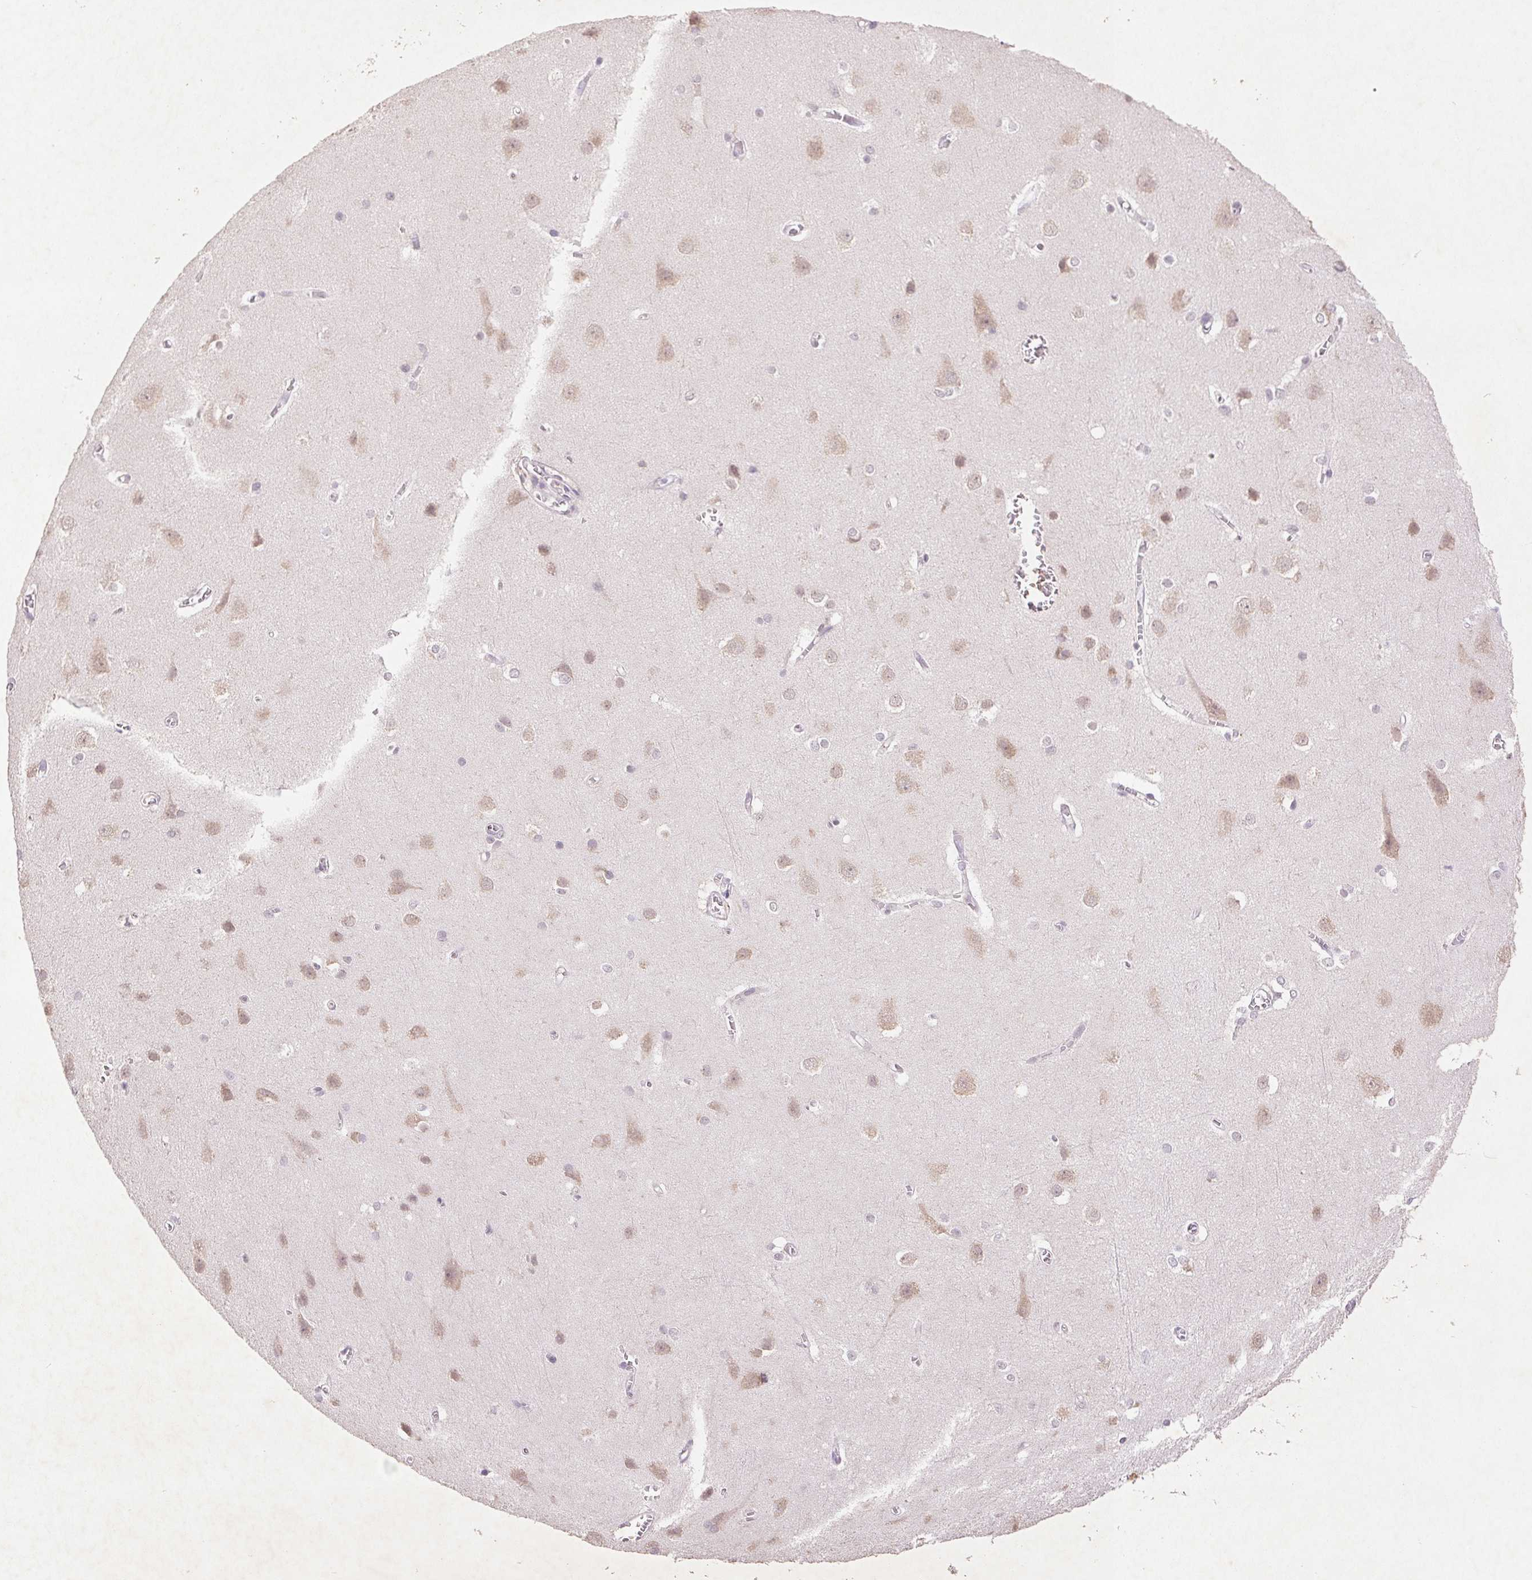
{"staining": {"intensity": "negative", "quantity": "none", "location": "none"}, "tissue": "cerebral cortex", "cell_type": "Endothelial cells", "image_type": "normal", "snomed": [{"axis": "morphology", "description": "Normal tissue, NOS"}, {"axis": "topography", "description": "Cerebral cortex"}], "caption": "Endothelial cells are negative for brown protein staining in unremarkable cerebral cortex. (DAB immunohistochemistry visualized using brightfield microscopy, high magnification).", "gene": "FAM168B", "patient": {"sex": "male", "age": 37}}